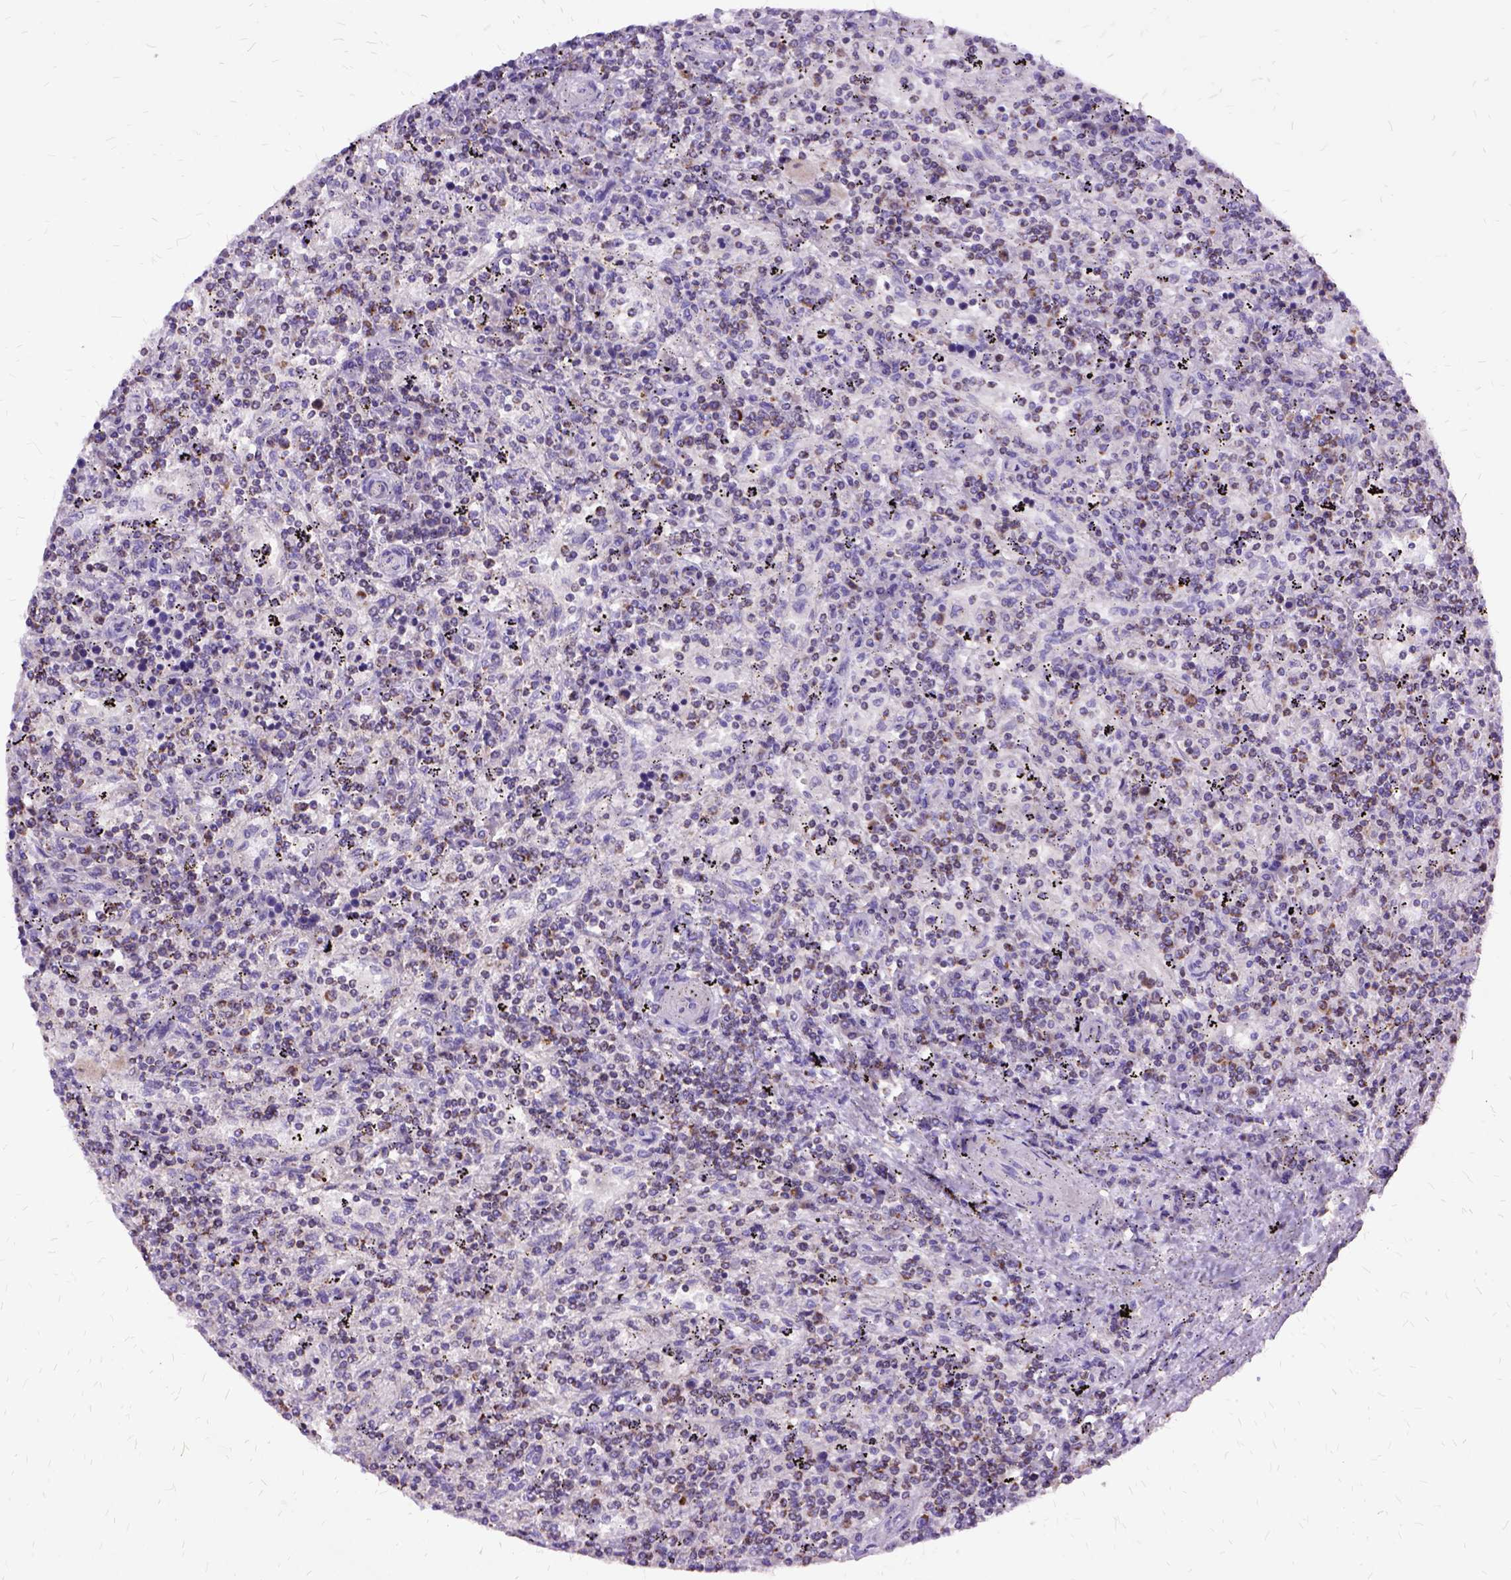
{"staining": {"intensity": "weak", "quantity": "<25%", "location": "cytoplasmic/membranous"}, "tissue": "lymphoma", "cell_type": "Tumor cells", "image_type": "cancer", "snomed": [{"axis": "morphology", "description": "Malignant lymphoma, non-Hodgkin's type, Low grade"}, {"axis": "topography", "description": "Spleen"}], "caption": "This is an IHC histopathology image of low-grade malignant lymphoma, non-Hodgkin's type. There is no expression in tumor cells.", "gene": "OXCT1", "patient": {"sex": "male", "age": 62}}